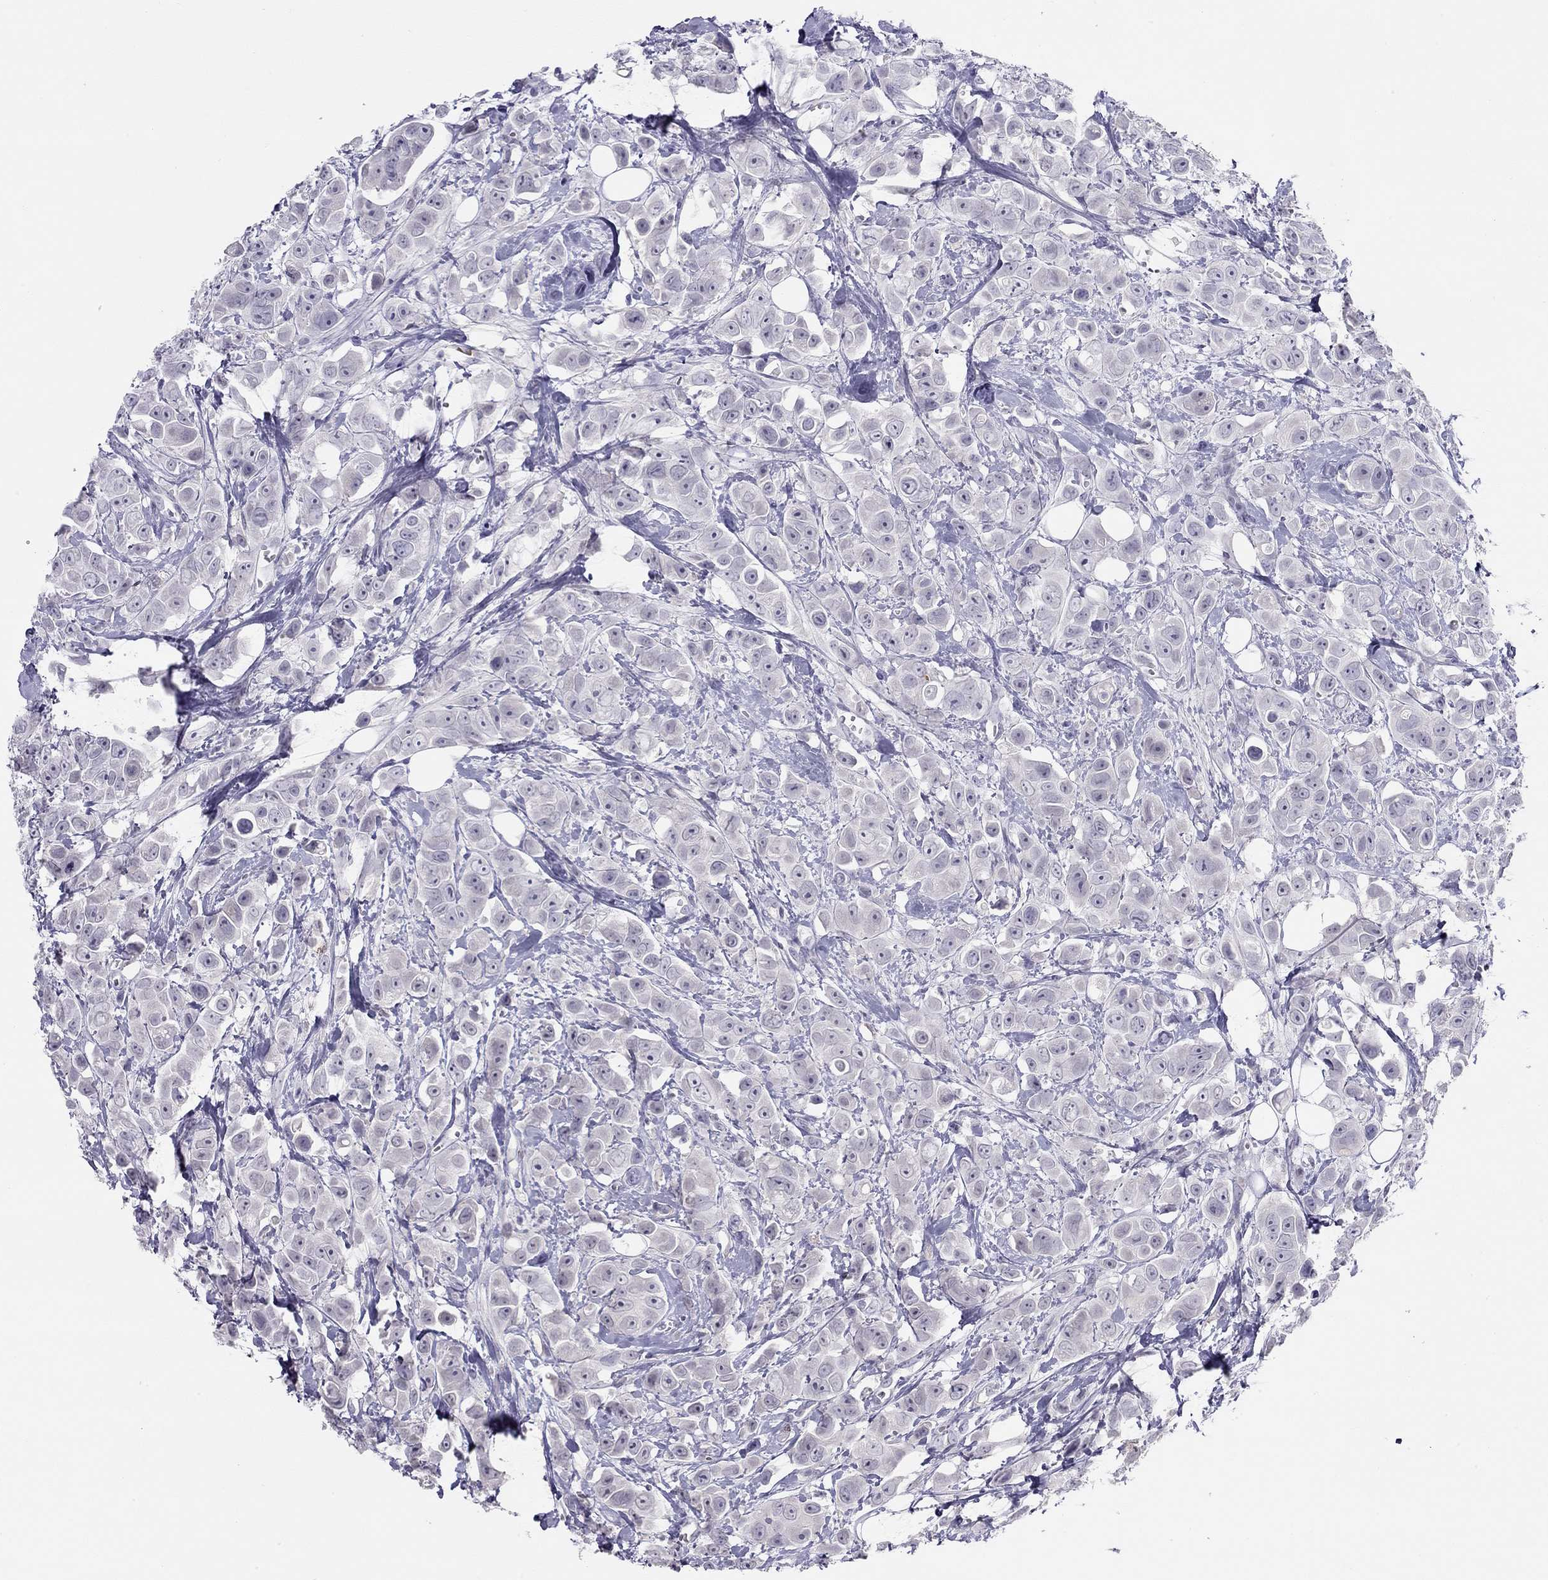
{"staining": {"intensity": "negative", "quantity": "none", "location": "none"}, "tissue": "breast cancer", "cell_type": "Tumor cells", "image_type": "cancer", "snomed": [{"axis": "morphology", "description": "Duct carcinoma"}, {"axis": "topography", "description": "Breast"}], "caption": "Immunohistochemistry of human invasive ductal carcinoma (breast) displays no staining in tumor cells.", "gene": "KCNV2", "patient": {"sex": "female", "age": 35}}